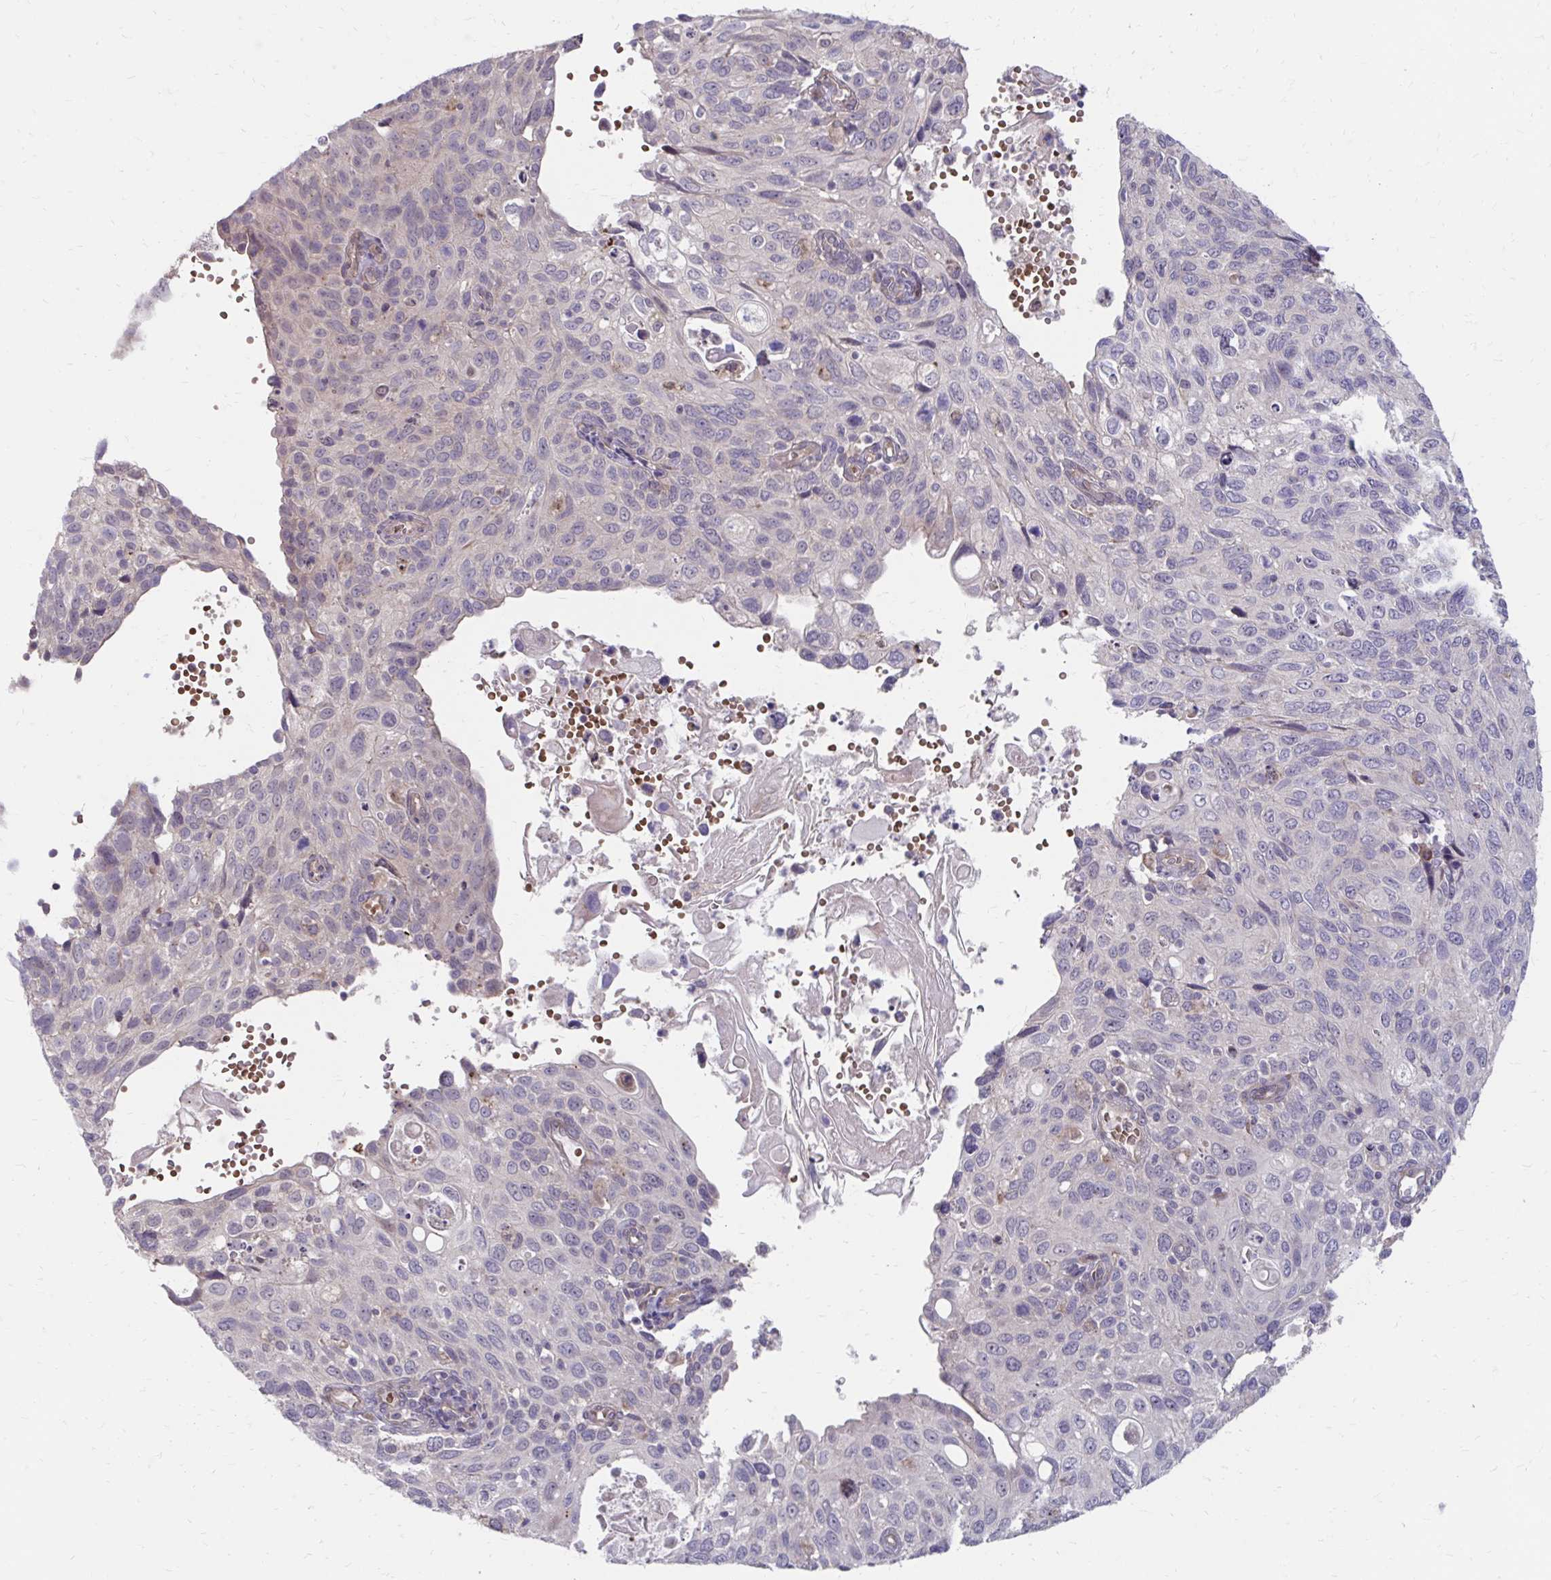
{"staining": {"intensity": "negative", "quantity": "none", "location": "none"}, "tissue": "cervical cancer", "cell_type": "Tumor cells", "image_type": "cancer", "snomed": [{"axis": "morphology", "description": "Squamous cell carcinoma, NOS"}, {"axis": "topography", "description": "Cervix"}], "caption": "Tumor cells show no significant positivity in squamous cell carcinoma (cervical).", "gene": "ITPR2", "patient": {"sex": "female", "age": 70}}